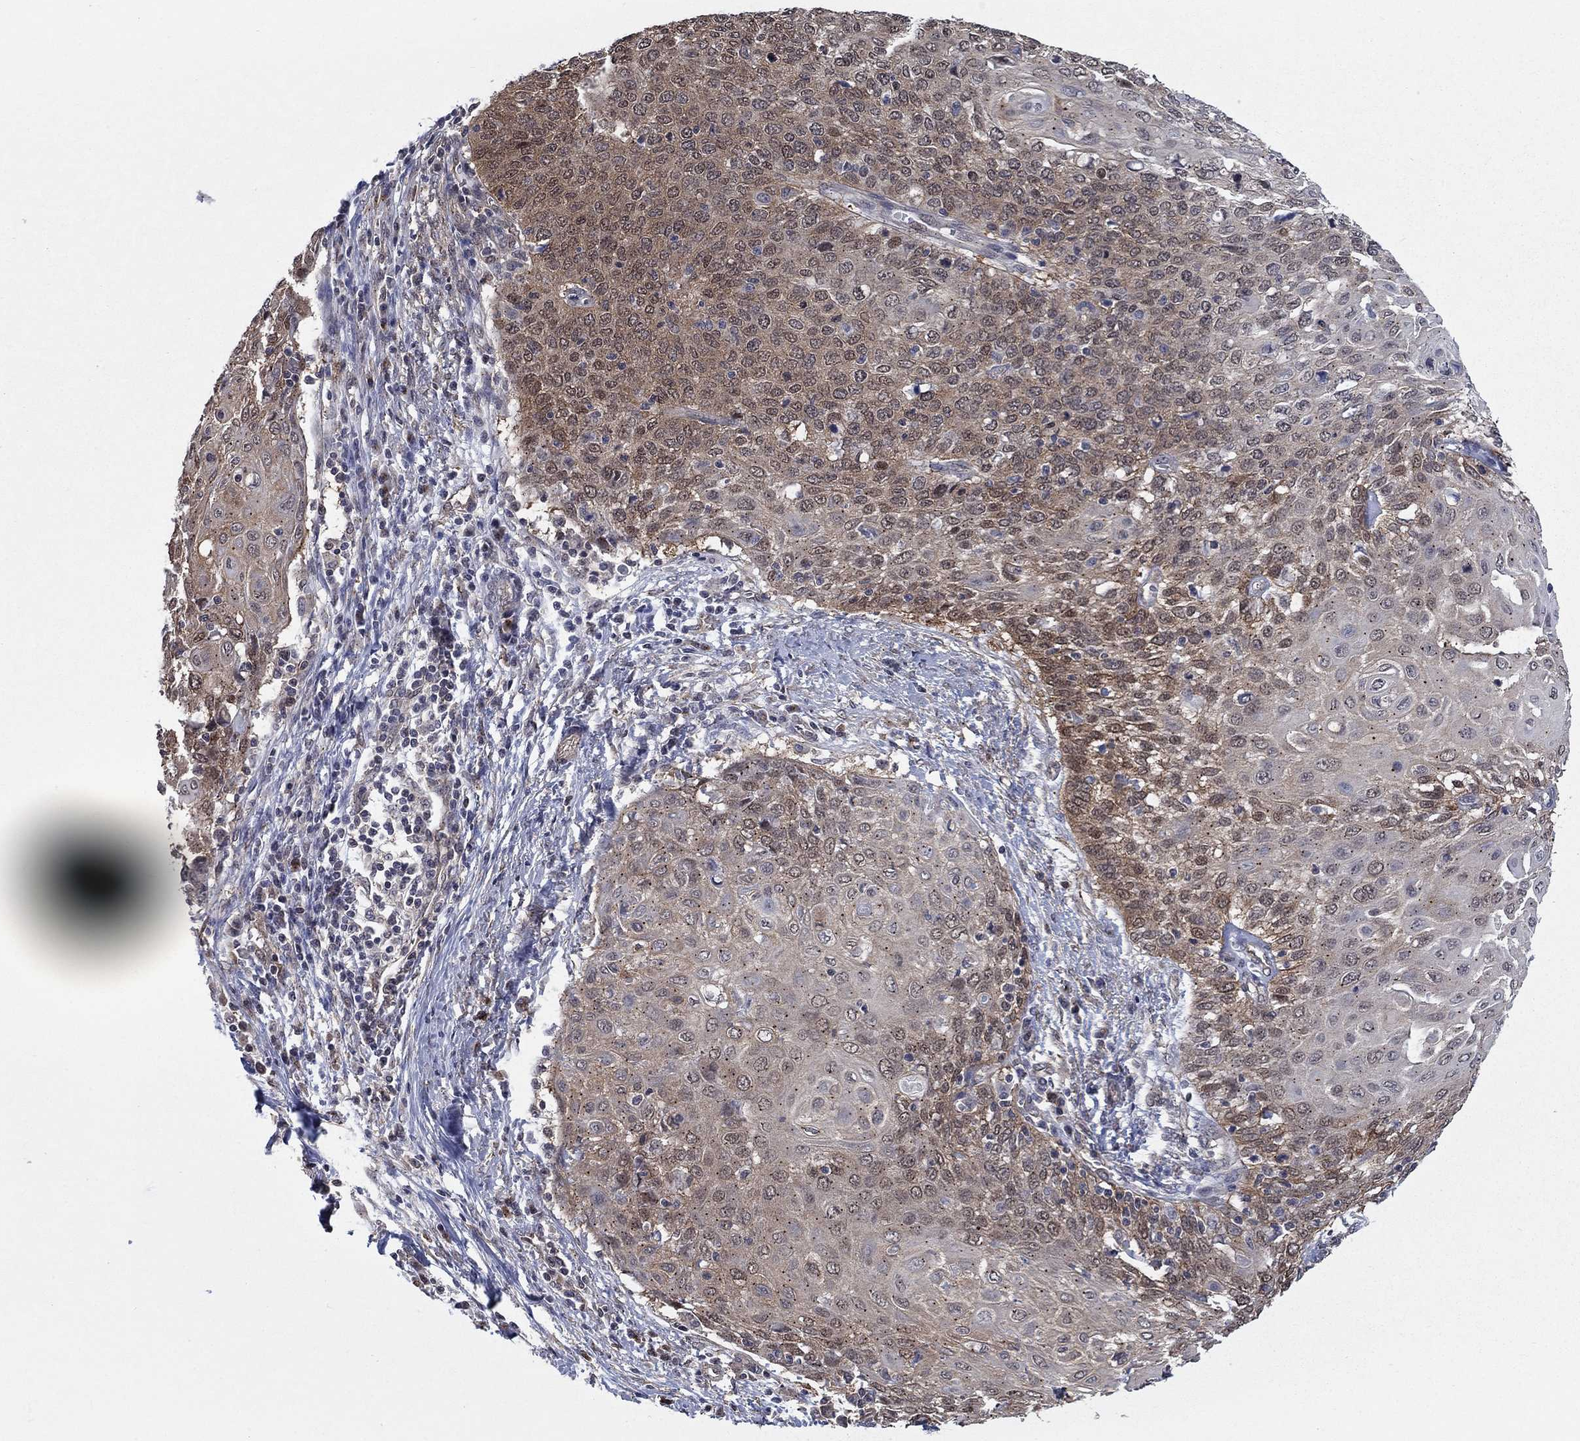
{"staining": {"intensity": "moderate", "quantity": "25%-75%", "location": "cytoplasmic/membranous"}, "tissue": "cervical cancer", "cell_type": "Tumor cells", "image_type": "cancer", "snomed": [{"axis": "morphology", "description": "Squamous cell carcinoma, NOS"}, {"axis": "topography", "description": "Cervix"}], "caption": "Protein expression analysis of human cervical cancer (squamous cell carcinoma) reveals moderate cytoplasmic/membranous expression in approximately 25%-75% of tumor cells.", "gene": "SH3RF1", "patient": {"sex": "female", "age": 39}}